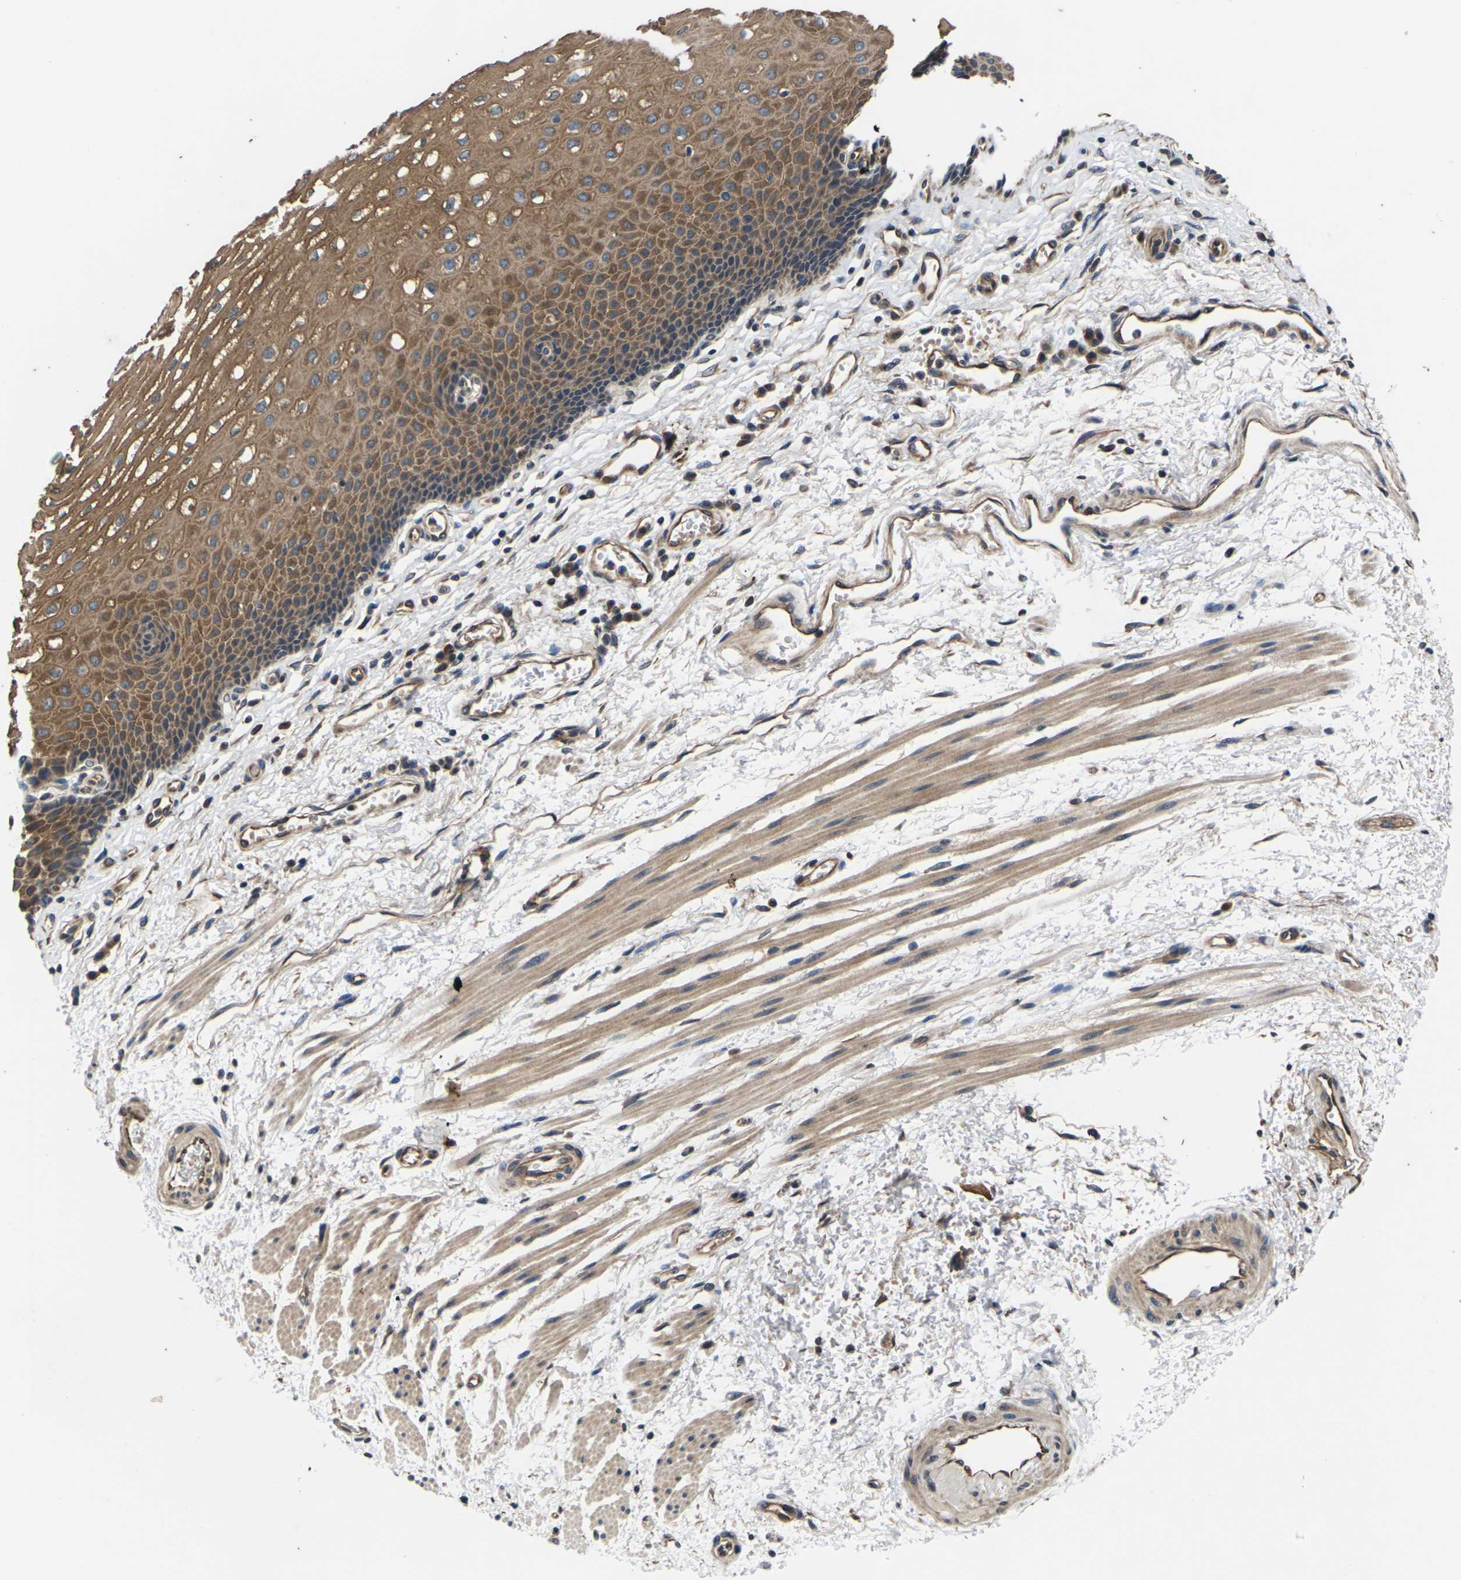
{"staining": {"intensity": "moderate", "quantity": ">75%", "location": "cytoplasmic/membranous"}, "tissue": "esophagus", "cell_type": "Squamous epithelial cells", "image_type": "normal", "snomed": [{"axis": "morphology", "description": "Normal tissue, NOS"}, {"axis": "topography", "description": "Esophagus"}], "caption": "Immunohistochemical staining of unremarkable human esophagus exhibits moderate cytoplasmic/membranous protein expression in about >75% of squamous epithelial cells.", "gene": "DKK2", "patient": {"sex": "male", "age": 54}}